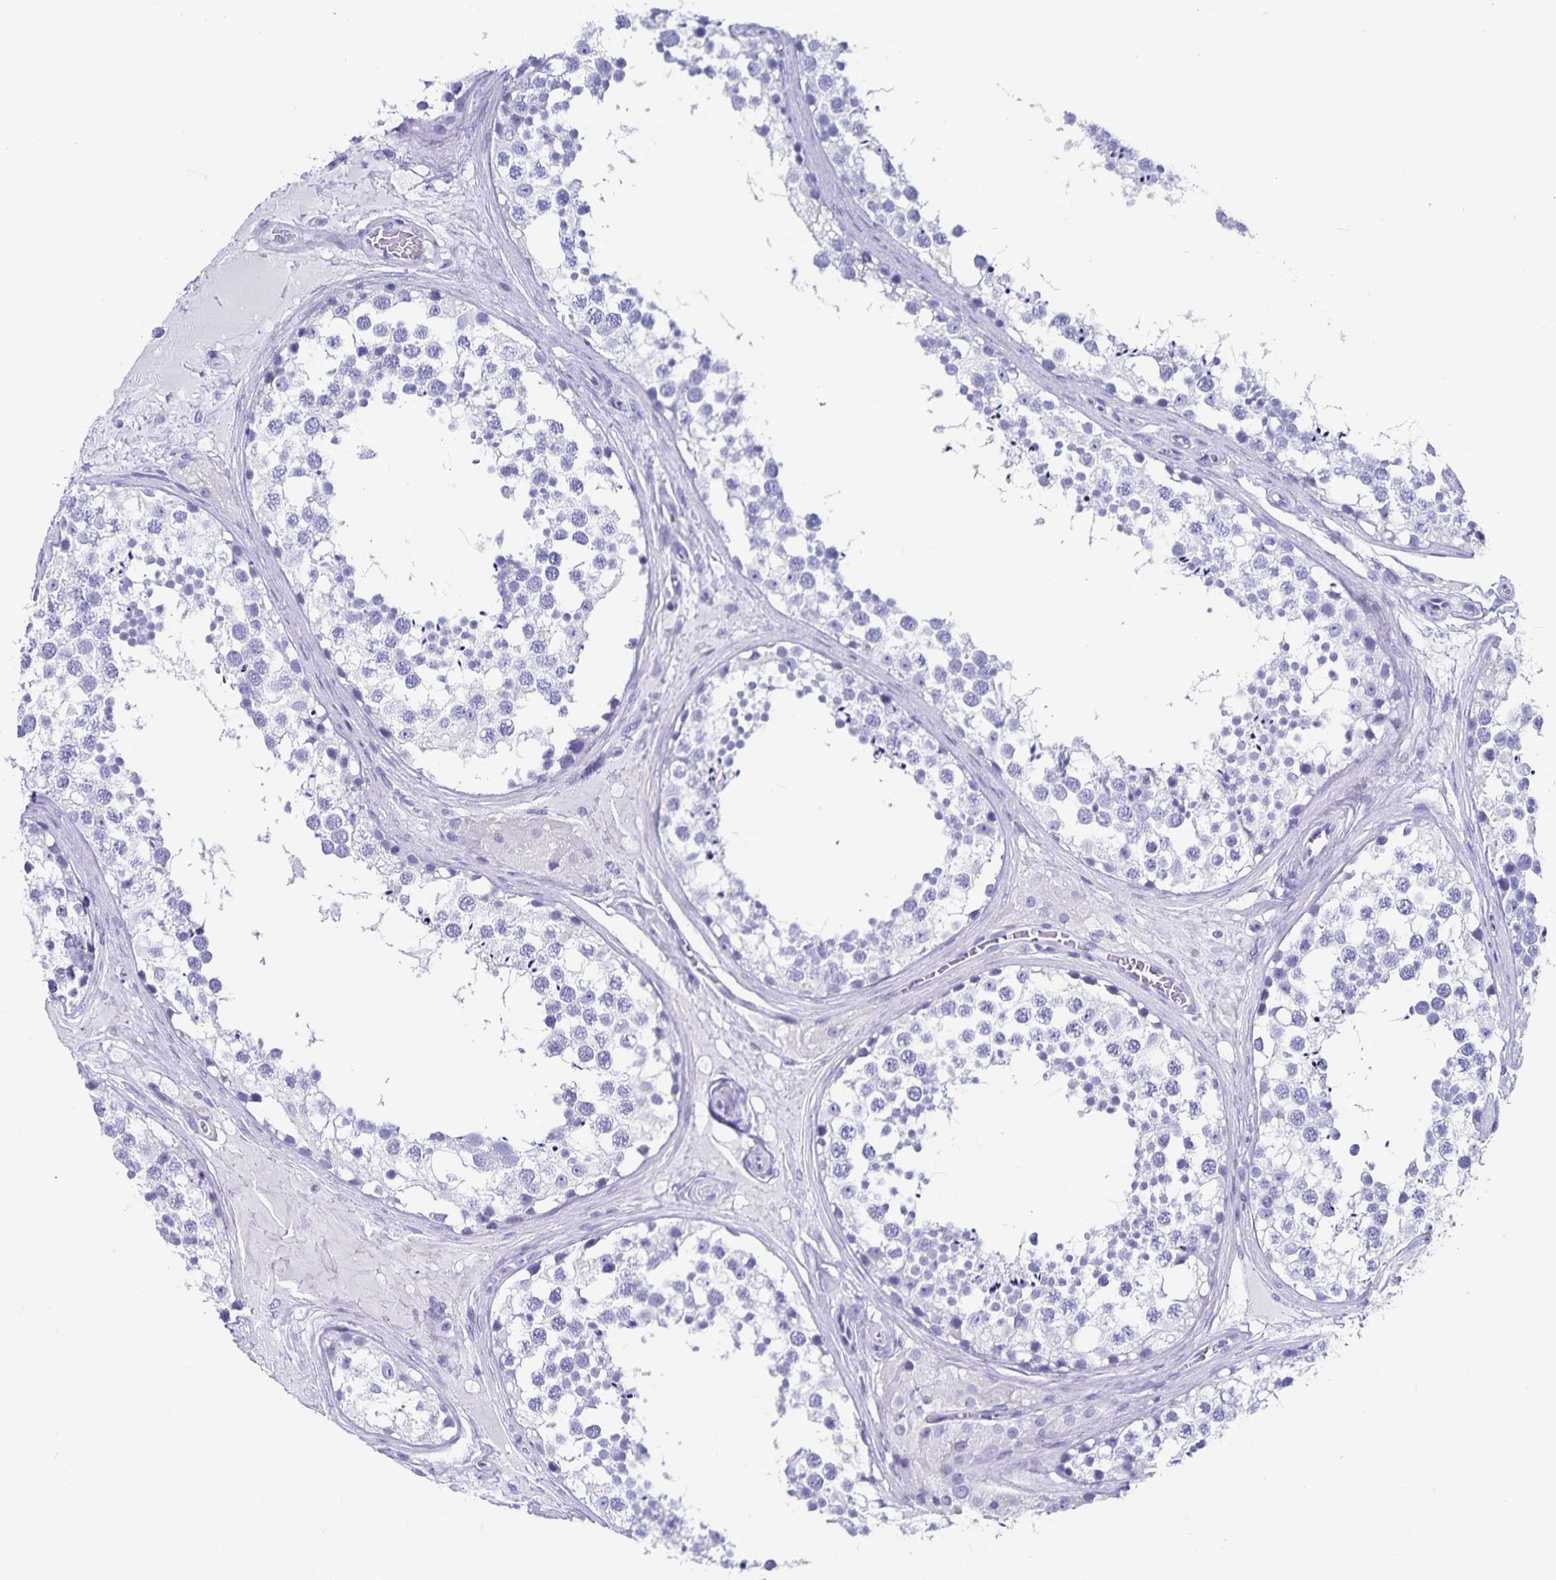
{"staining": {"intensity": "negative", "quantity": "none", "location": "none"}, "tissue": "testis", "cell_type": "Cells in seminiferous ducts", "image_type": "normal", "snomed": [{"axis": "morphology", "description": "Normal tissue, NOS"}, {"axis": "morphology", "description": "Seminoma, NOS"}, {"axis": "topography", "description": "Testis"}], "caption": "High power microscopy image of an IHC histopathology image of benign testis, revealing no significant positivity in cells in seminiferous ducts.", "gene": "C19orf73", "patient": {"sex": "male", "age": 65}}